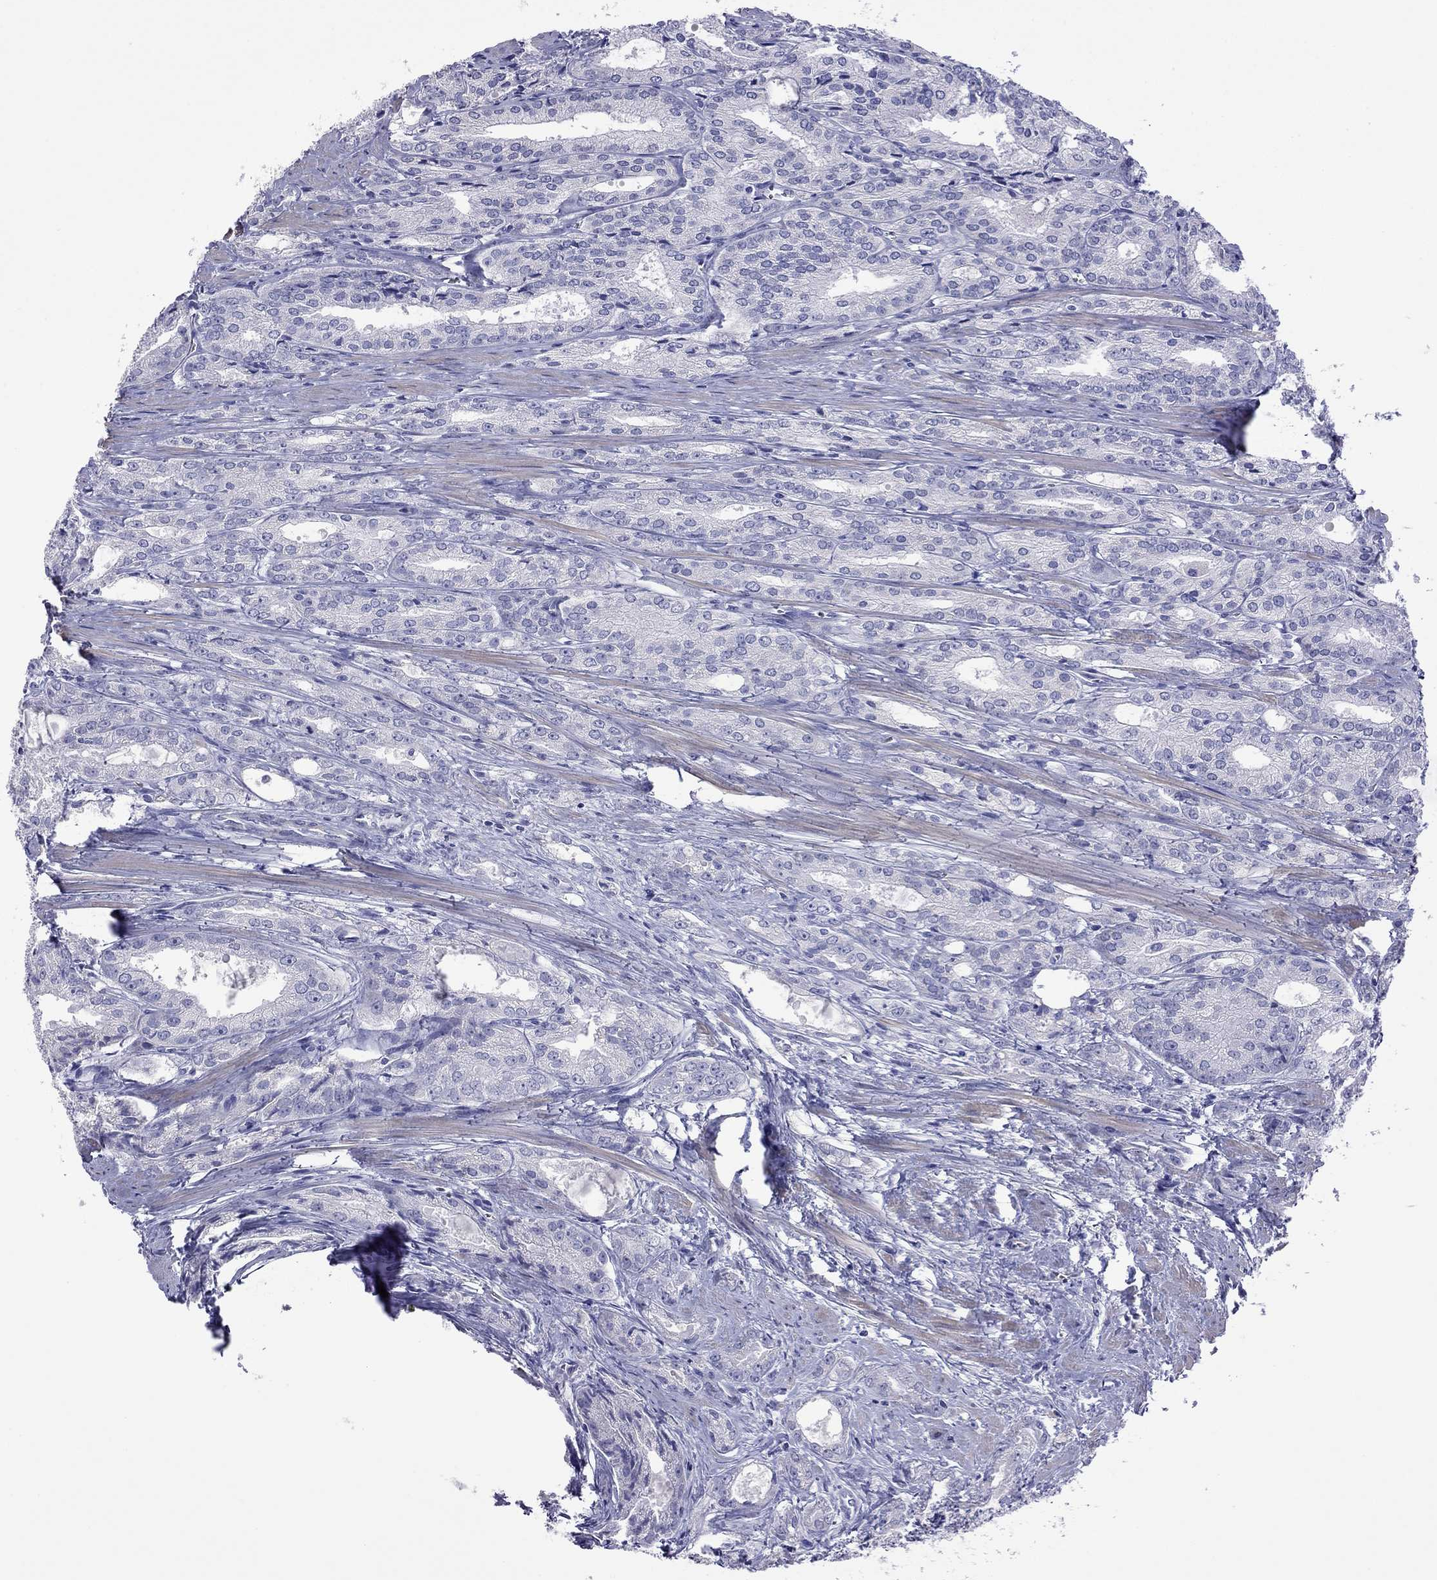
{"staining": {"intensity": "negative", "quantity": "none", "location": "none"}, "tissue": "prostate cancer", "cell_type": "Tumor cells", "image_type": "cancer", "snomed": [{"axis": "morphology", "description": "Adenocarcinoma, NOS"}, {"axis": "morphology", "description": "Adenocarcinoma, High grade"}, {"axis": "topography", "description": "Prostate"}], "caption": "High power microscopy histopathology image of an immunohistochemistry micrograph of prostate cancer (adenocarcinoma), revealing no significant positivity in tumor cells. Brightfield microscopy of immunohistochemistry (IHC) stained with DAB (3,3'-diaminobenzidine) (brown) and hematoxylin (blue), captured at high magnification.", "gene": "KIAA2012", "patient": {"sex": "male", "age": 70}}